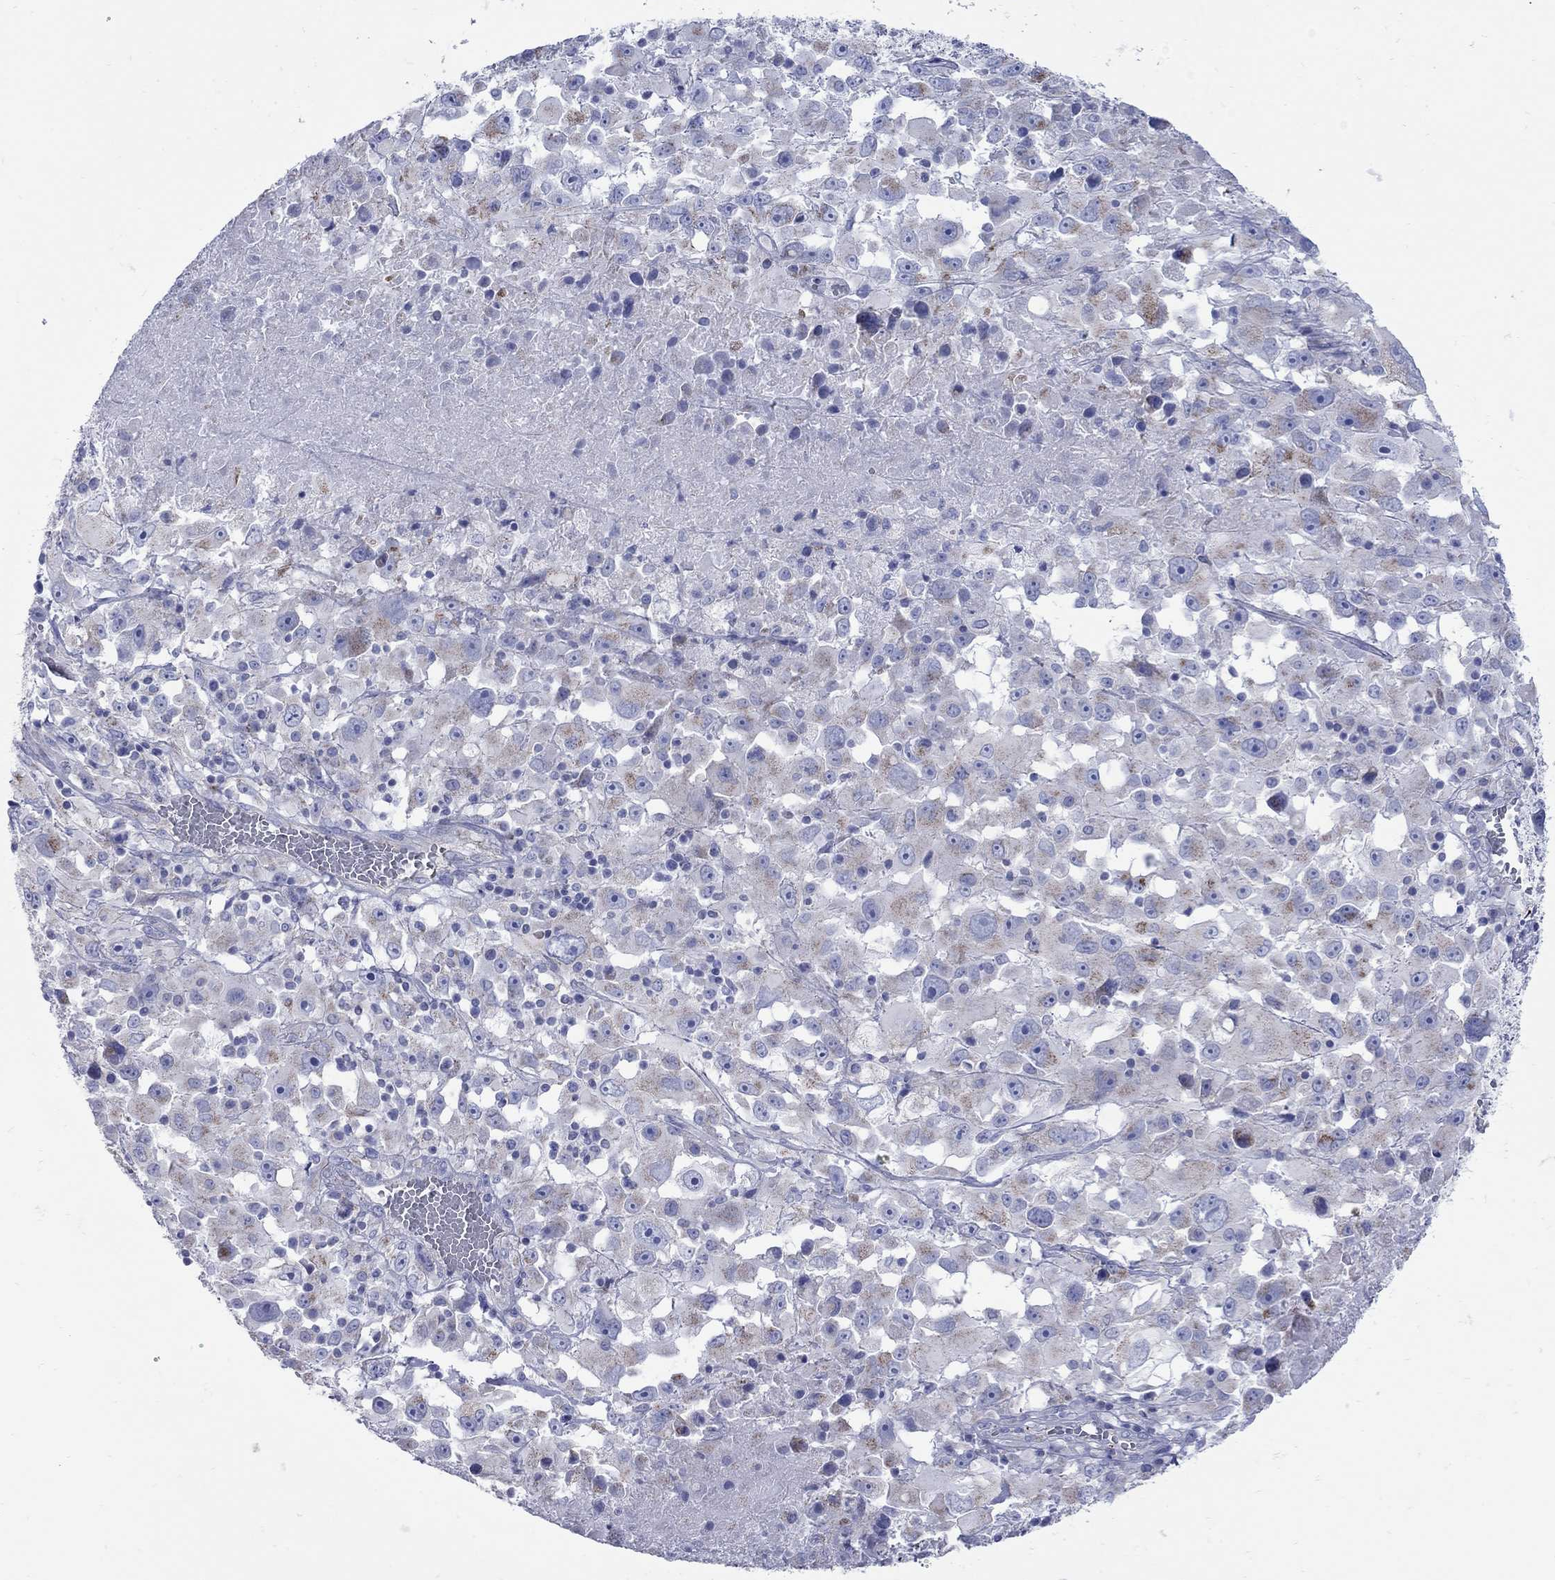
{"staining": {"intensity": "moderate", "quantity": "<25%", "location": "cytoplasmic/membranous"}, "tissue": "melanoma", "cell_type": "Tumor cells", "image_type": "cancer", "snomed": [{"axis": "morphology", "description": "Malignant melanoma, Metastatic site"}, {"axis": "topography", "description": "Soft tissue"}], "caption": "This photomicrograph exhibits IHC staining of human melanoma, with low moderate cytoplasmic/membranous positivity in approximately <25% of tumor cells.", "gene": "PDZD3", "patient": {"sex": "male", "age": 50}}